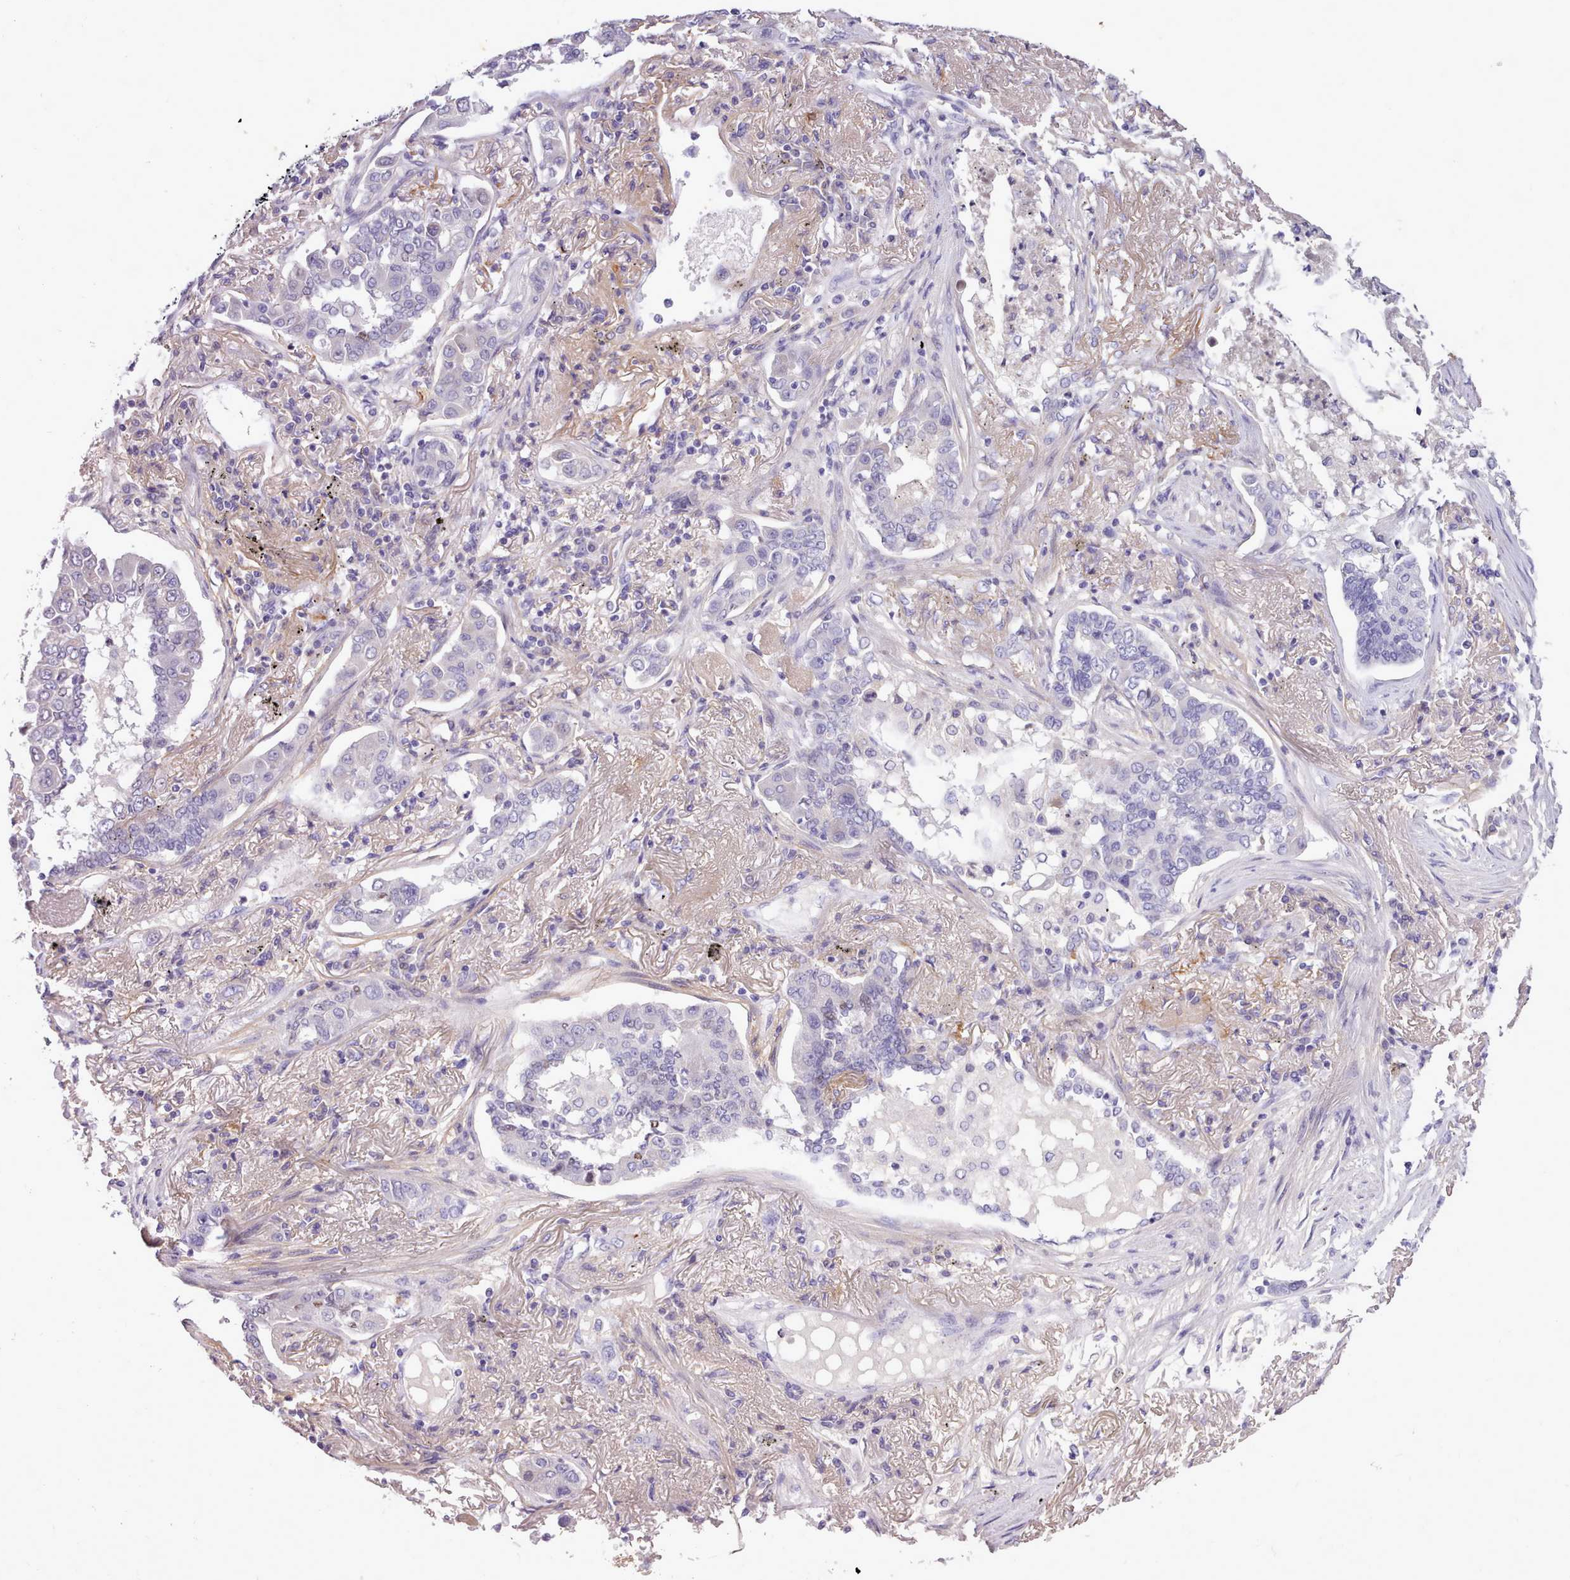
{"staining": {"intensity": "negative", "quantity": "none", "location": "none"}, "tissue": "lung cancer", "cell_type": "Tumor cells", "image_type": "cancer", "snomed": [{"axis": "morphology", "description": "Adenocarcinoma, NOS"}, {"axis": "topography", "description": "Lung"}], "caption": "DAB (3,3'-diaminobenzidine) immunohistochemical staining of lung cancer (adenocarcinoma) shows no significant staining in tumor cells.", "gene": "CYP2A13", "patient": {"sex": "male", "age": 49}}